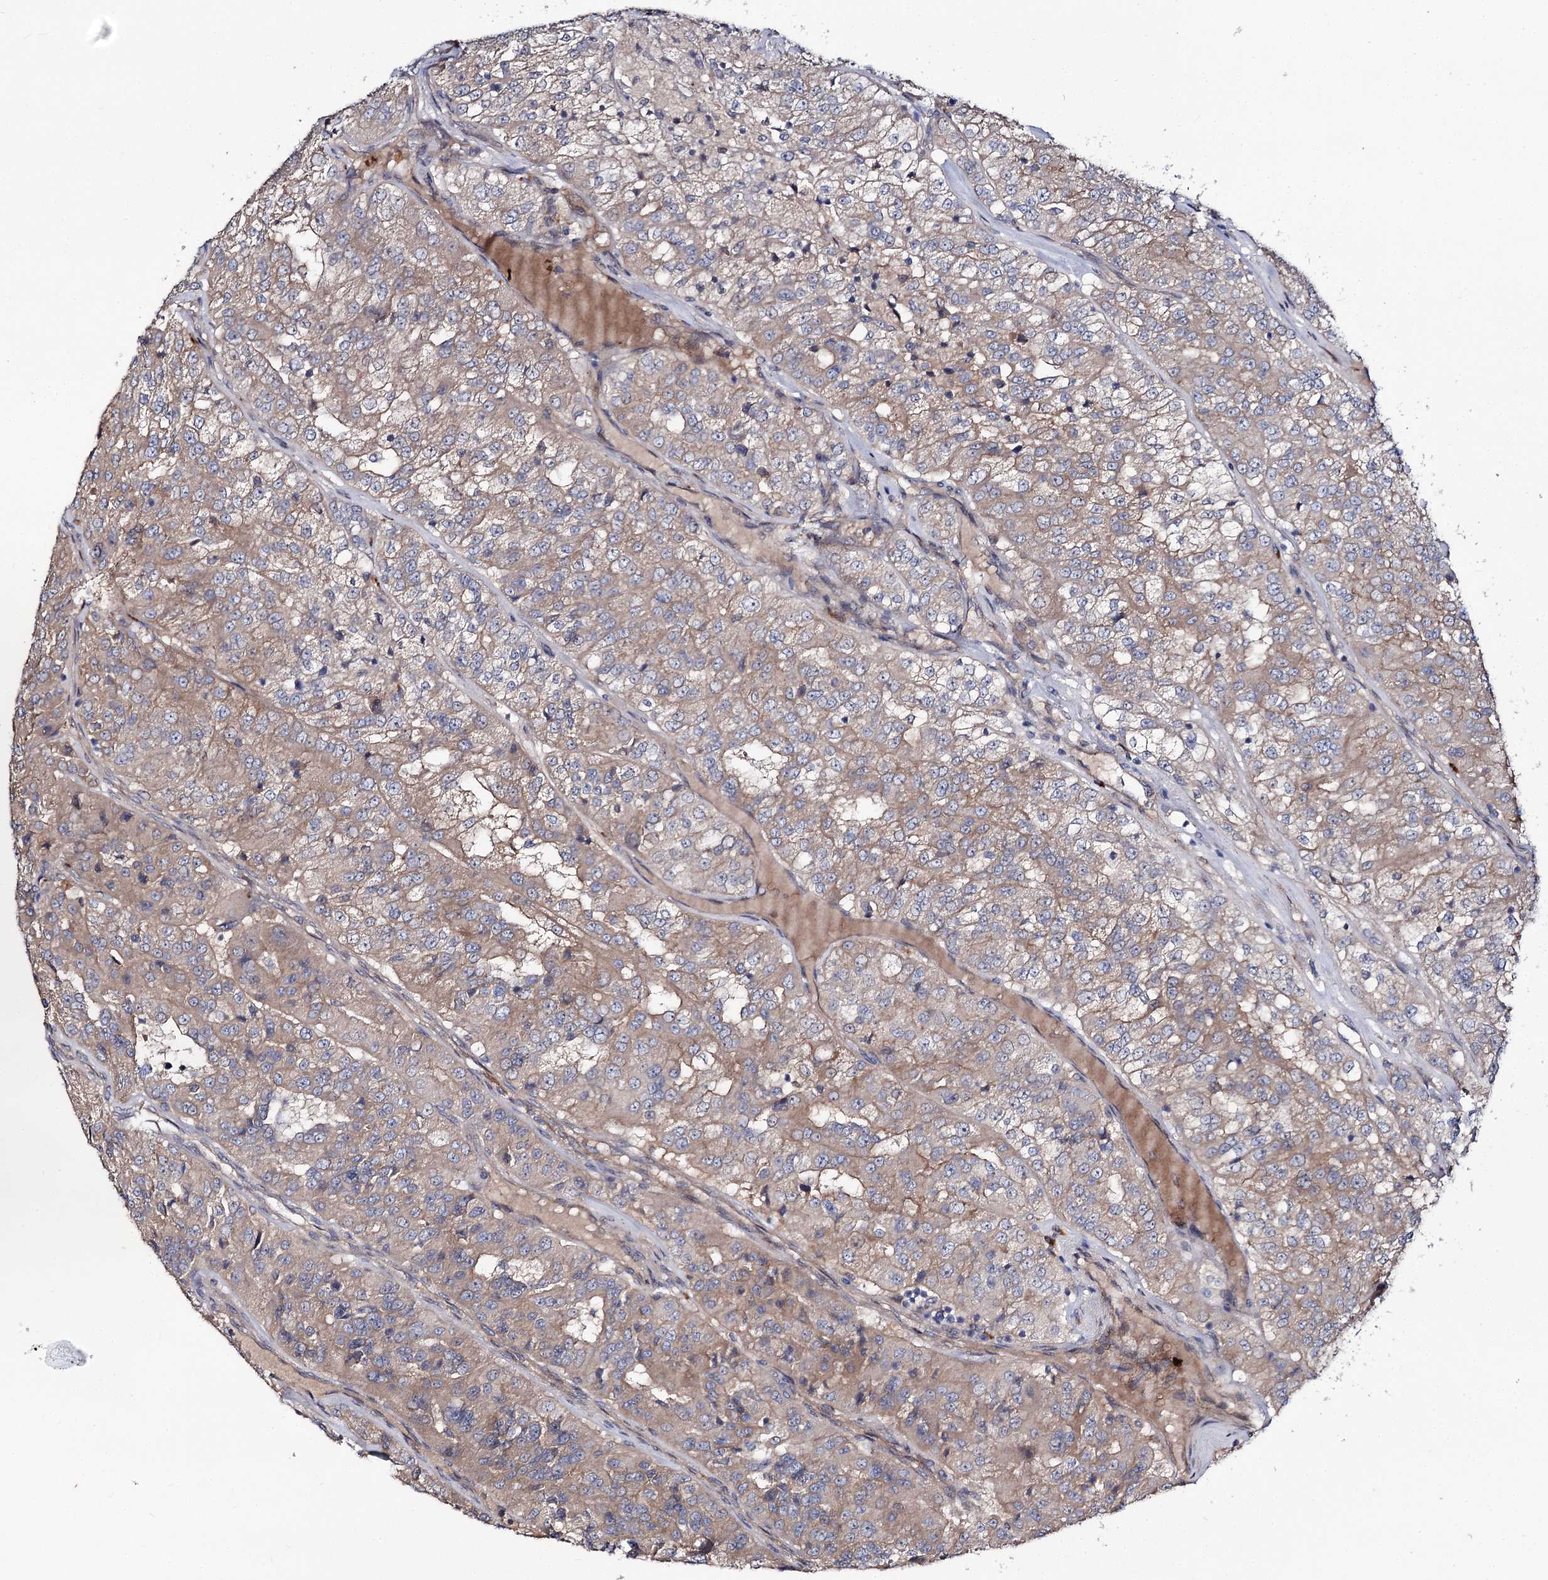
{"staining": {"intensity": "weak", "quantity": "25%-75%", "location": "cytoplasmic/membranous"}, "tissue": "renal cancer", "cell_type": "Tumor cells", "image_type": "cancer", "snomed": [{"axis": "morphology", "description": "Adenocarcinoma, NOS"}, {"axis": "topography", "description": "Kidney"}], "caption": "Immunohistochemistry (IHC) of human renal cancer (adenocarcinoma) shows low levels of weak cytoplasmic/membranous staining in about 25%-75% of tumor cells. The staining was performed using DAB to visualize the protein expression in brown, while the nuclei were stained in blue with hematoxylin (Magnification: 20x).", "gene": "MINDY3", "patient": {"sex": "female", "age": 63}}